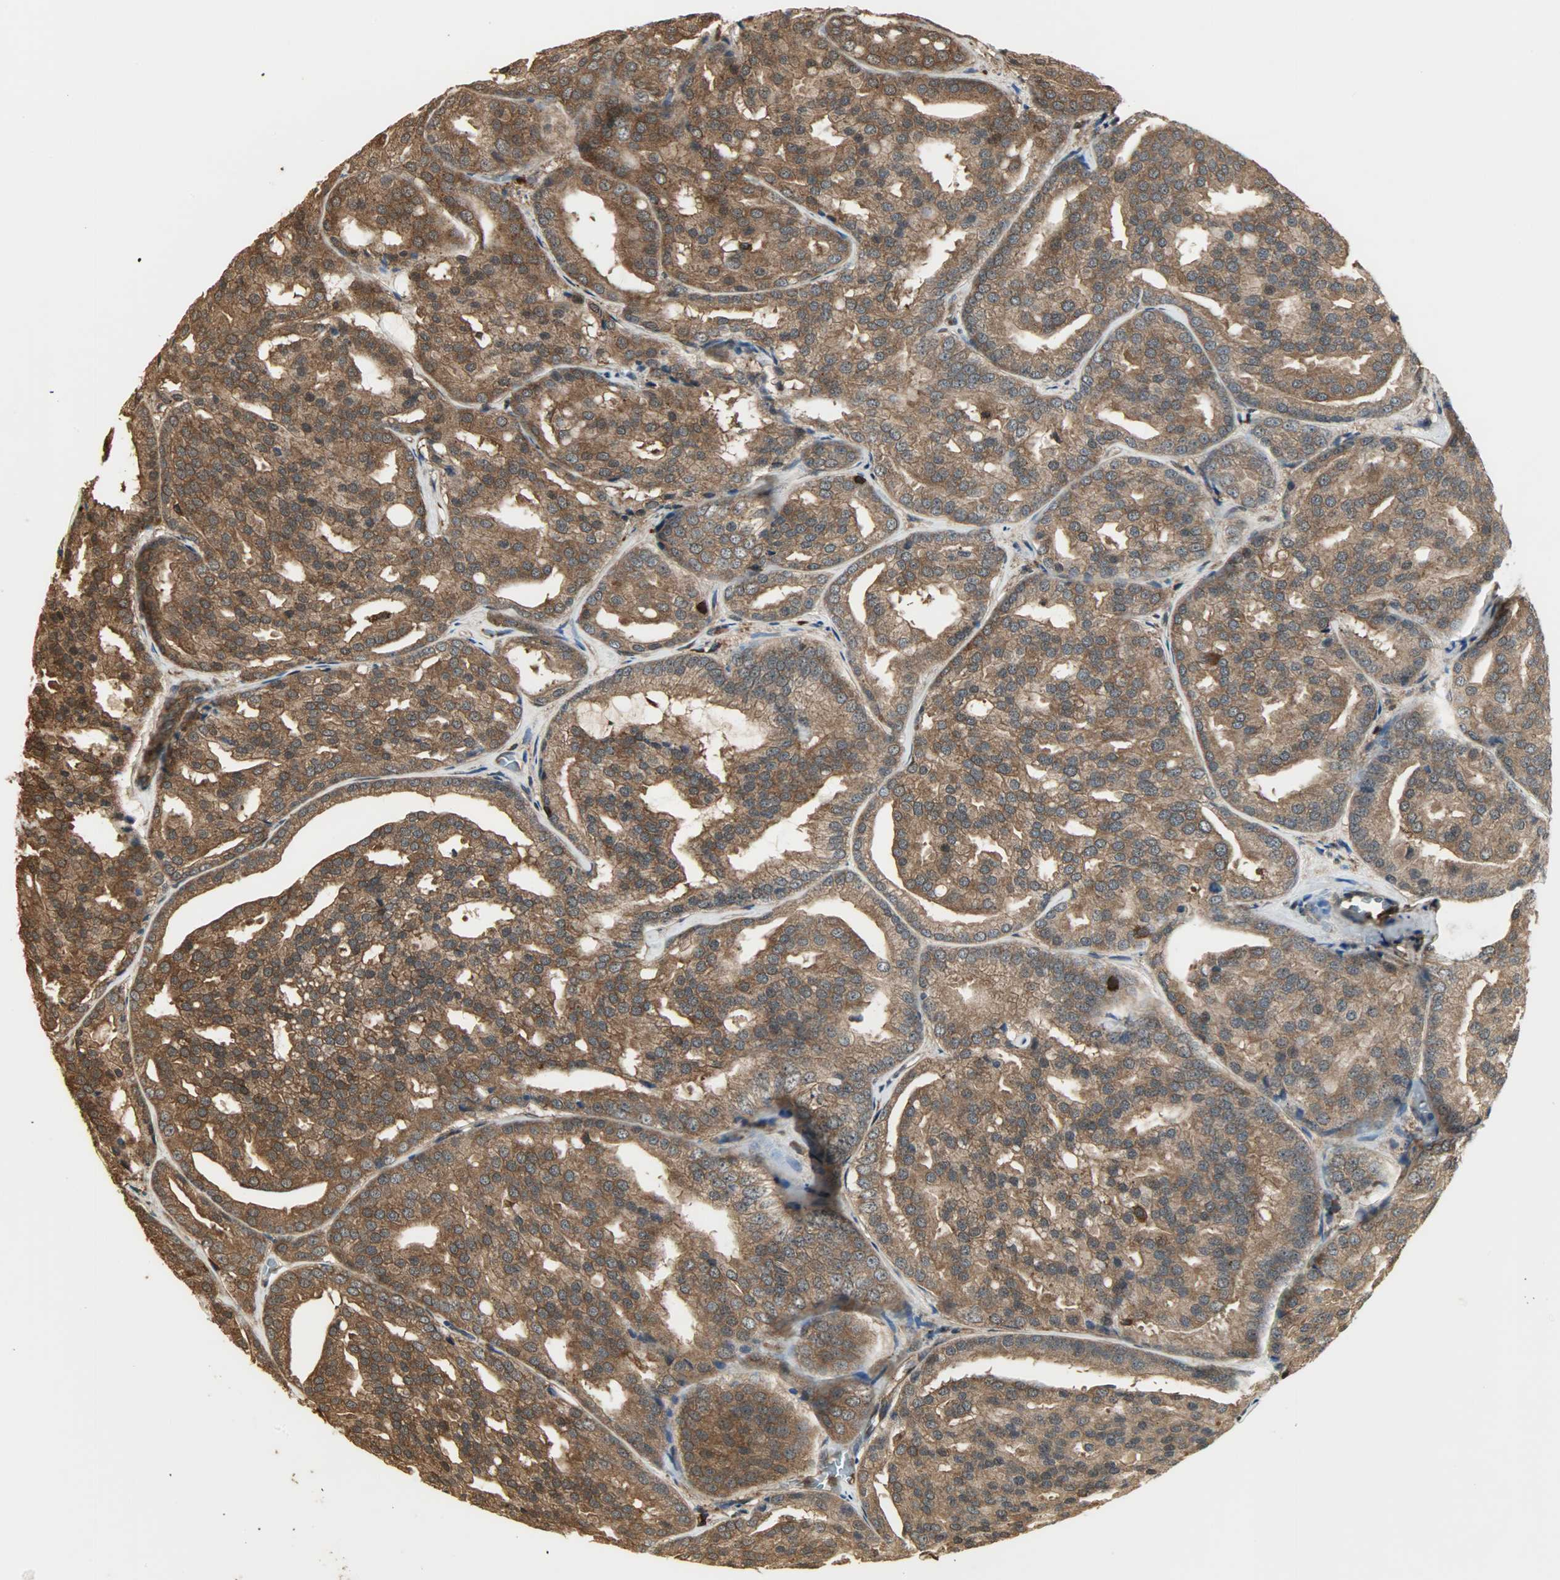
{"staining": {"intensity": "moderate", "quantity": ">75%", "location": "cytoplasmic/membranous"}, "tissue": "prostate cancer", "cell_type": "Tumor cells", "image_type": "cancer", "snomed": [{"axis": "morphology", "description": "Adenocarcinoma, High grade"}, {"axis": "topography", "description": "Prostate"}], "caption": "Moderate cytoplasmic/membranous staining is appreciated in approximately >75% of tumor cells in high-grade adenocarcinoma (prostate).", "gene": "YWHAZ", "patient": {"sex": "male", "age": 64}}